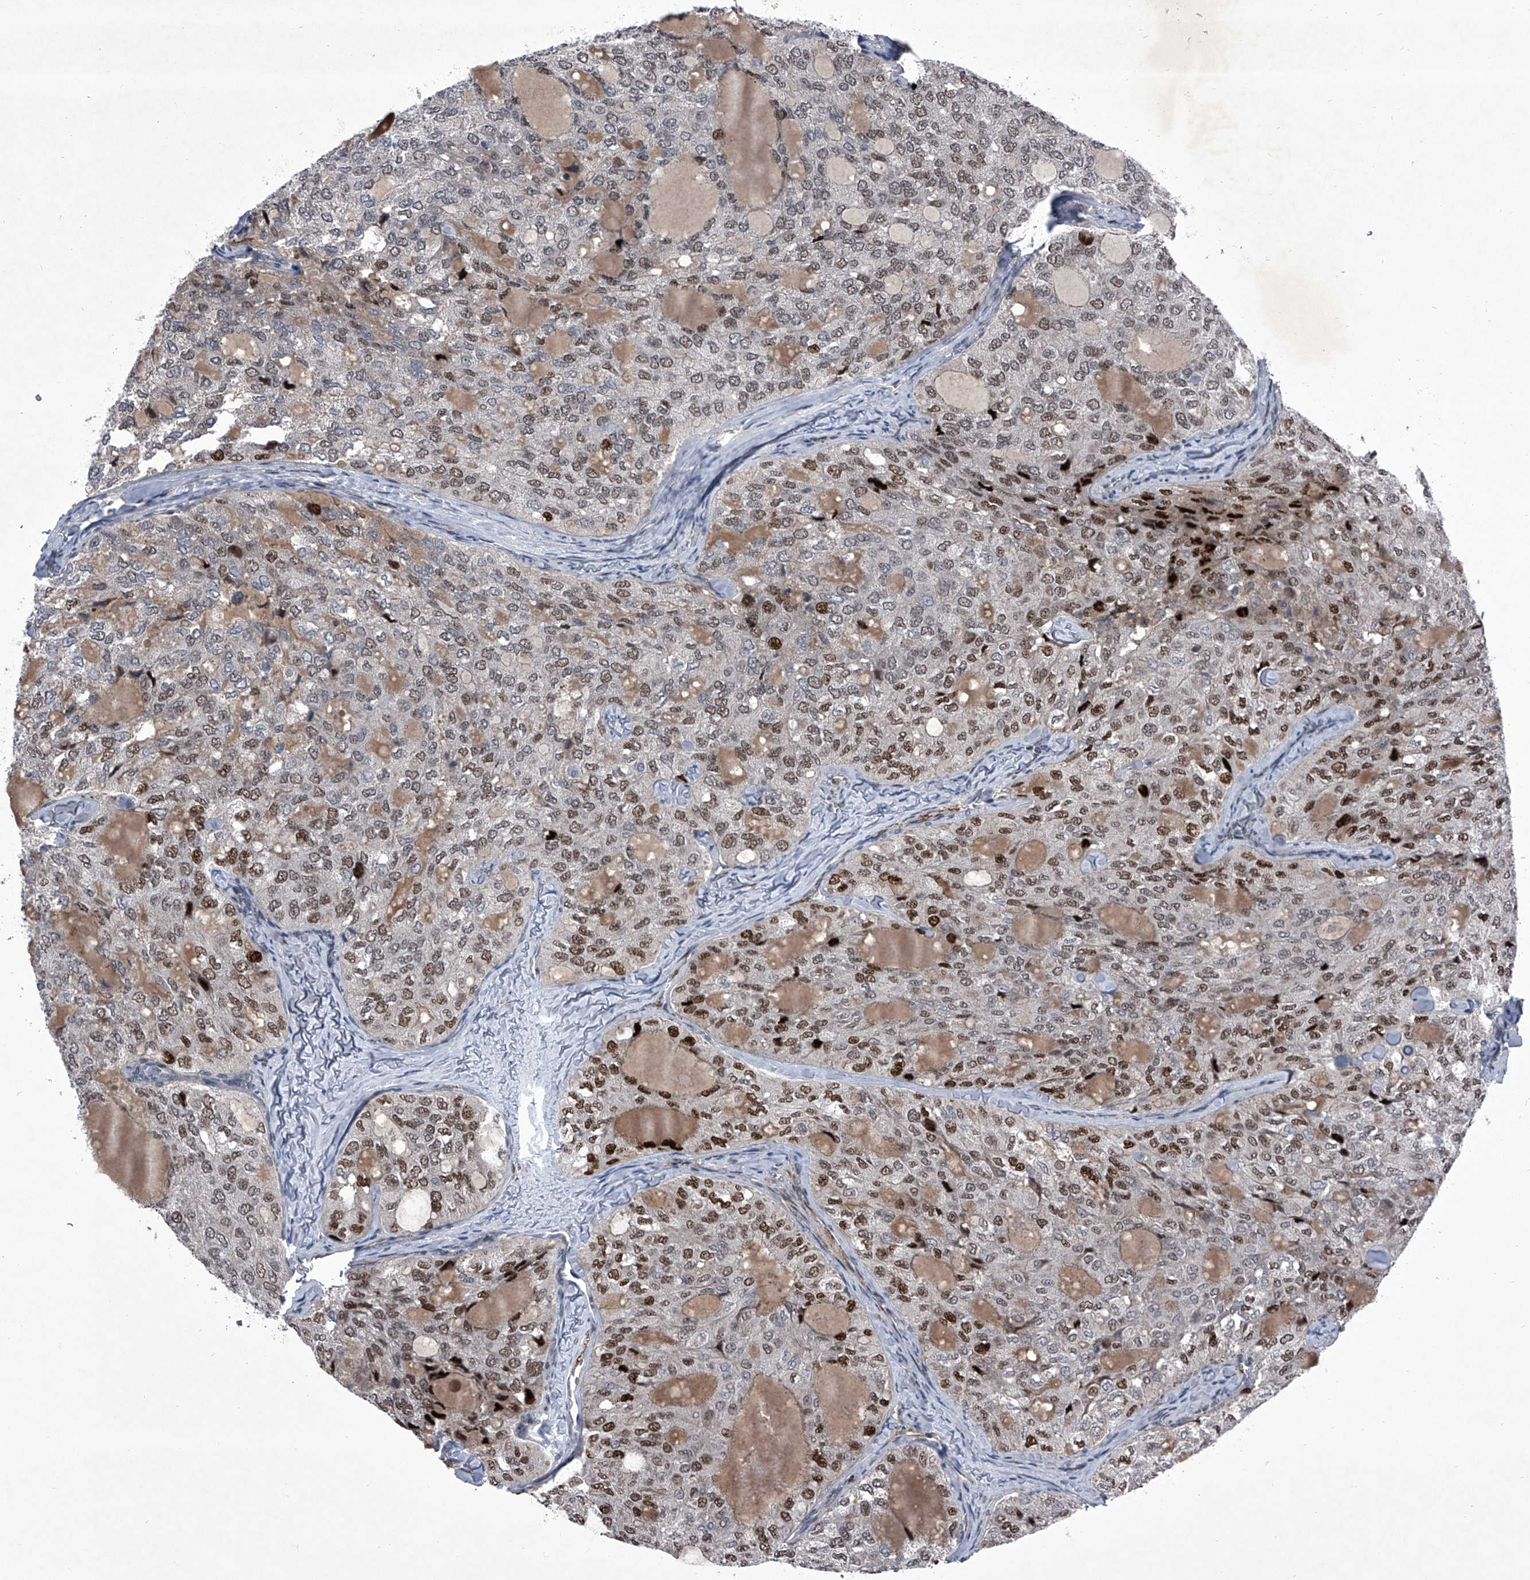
{"staining": {"intensity": "strong", "quantity": "25%-75%", "location": "nuclear"}, "tissue": "thyroid cancer", "cell_type": "Tumor cells", "image_type": "cancer", "snomed": [{"axis": "morphology", "description": "Follicular adenoma carcinoma, NOS"}, {"axis": "topography", "description": "Thyroid gland"}], "caption": "Immunohistochemistry (IHC) (DAB (3,3'-diaminobenzidine)) staining of thyroid cancer demonstrates strong nuclear protein positivity in about 25%-75% of tumor cells.", "gene": "ELK4", "patient": {"sex": "male", "age": 75}}